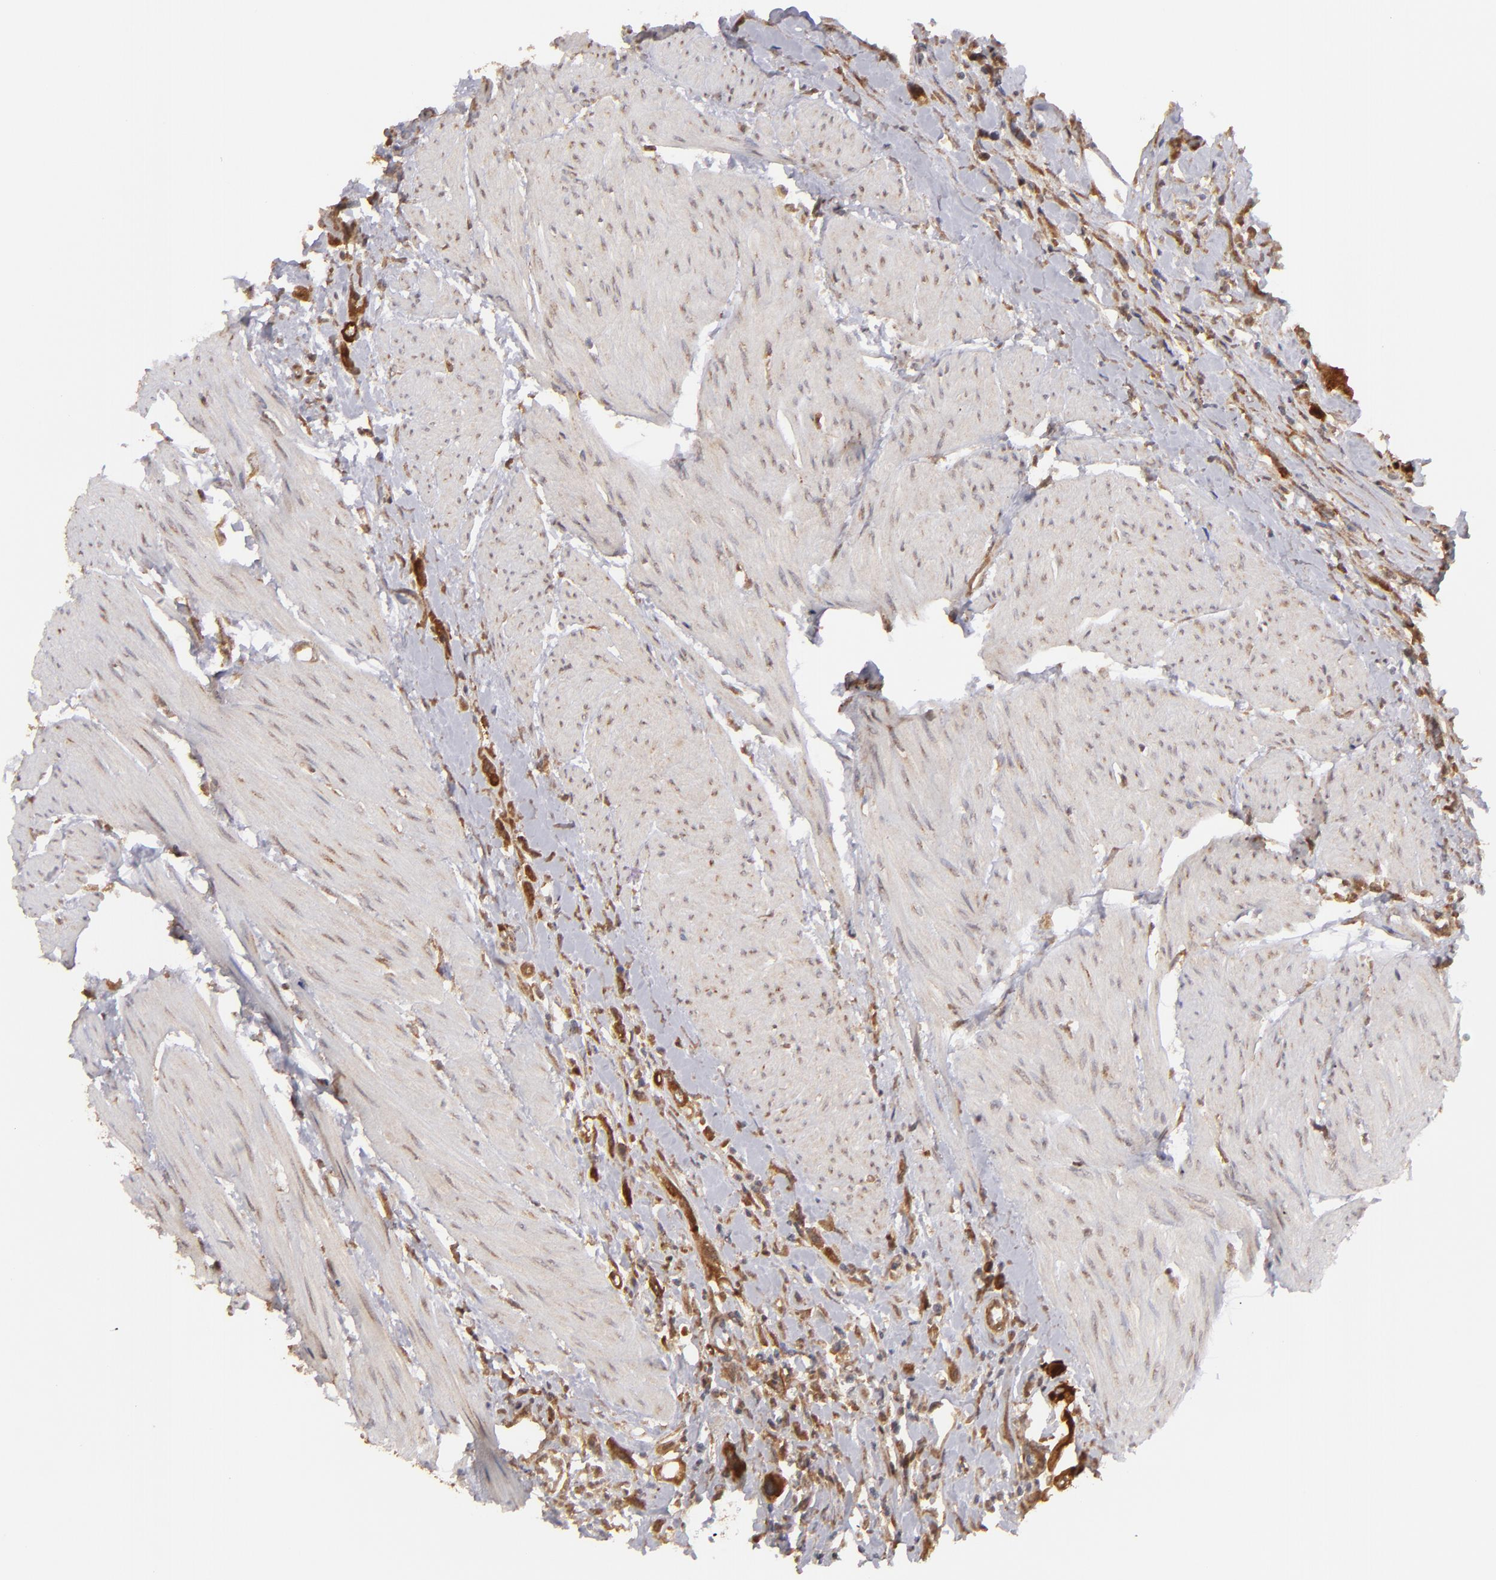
{"staining": {"intensity": "moderate", "quantity": ">75%", "location": "cytoplasmic/membranous"}, "tissue": "urothelial cancer", "cell_type": "Tumor cells", "image_type": "cancer", "snomed": [{"axis": "morphology", "description": "Urothelial carcinoma, High grade"}, {"axis": "topography", "description": "Urinary bladder"}], "caption": "A histopathology image showing moderate cytoplasmic/membranous staining in about >75% of tumor cells in urothelial cancer, as visualized by brown immunohistochemical staining.", "gene": "MAPK3", "patient": {"sex": "male", "age": 50}}